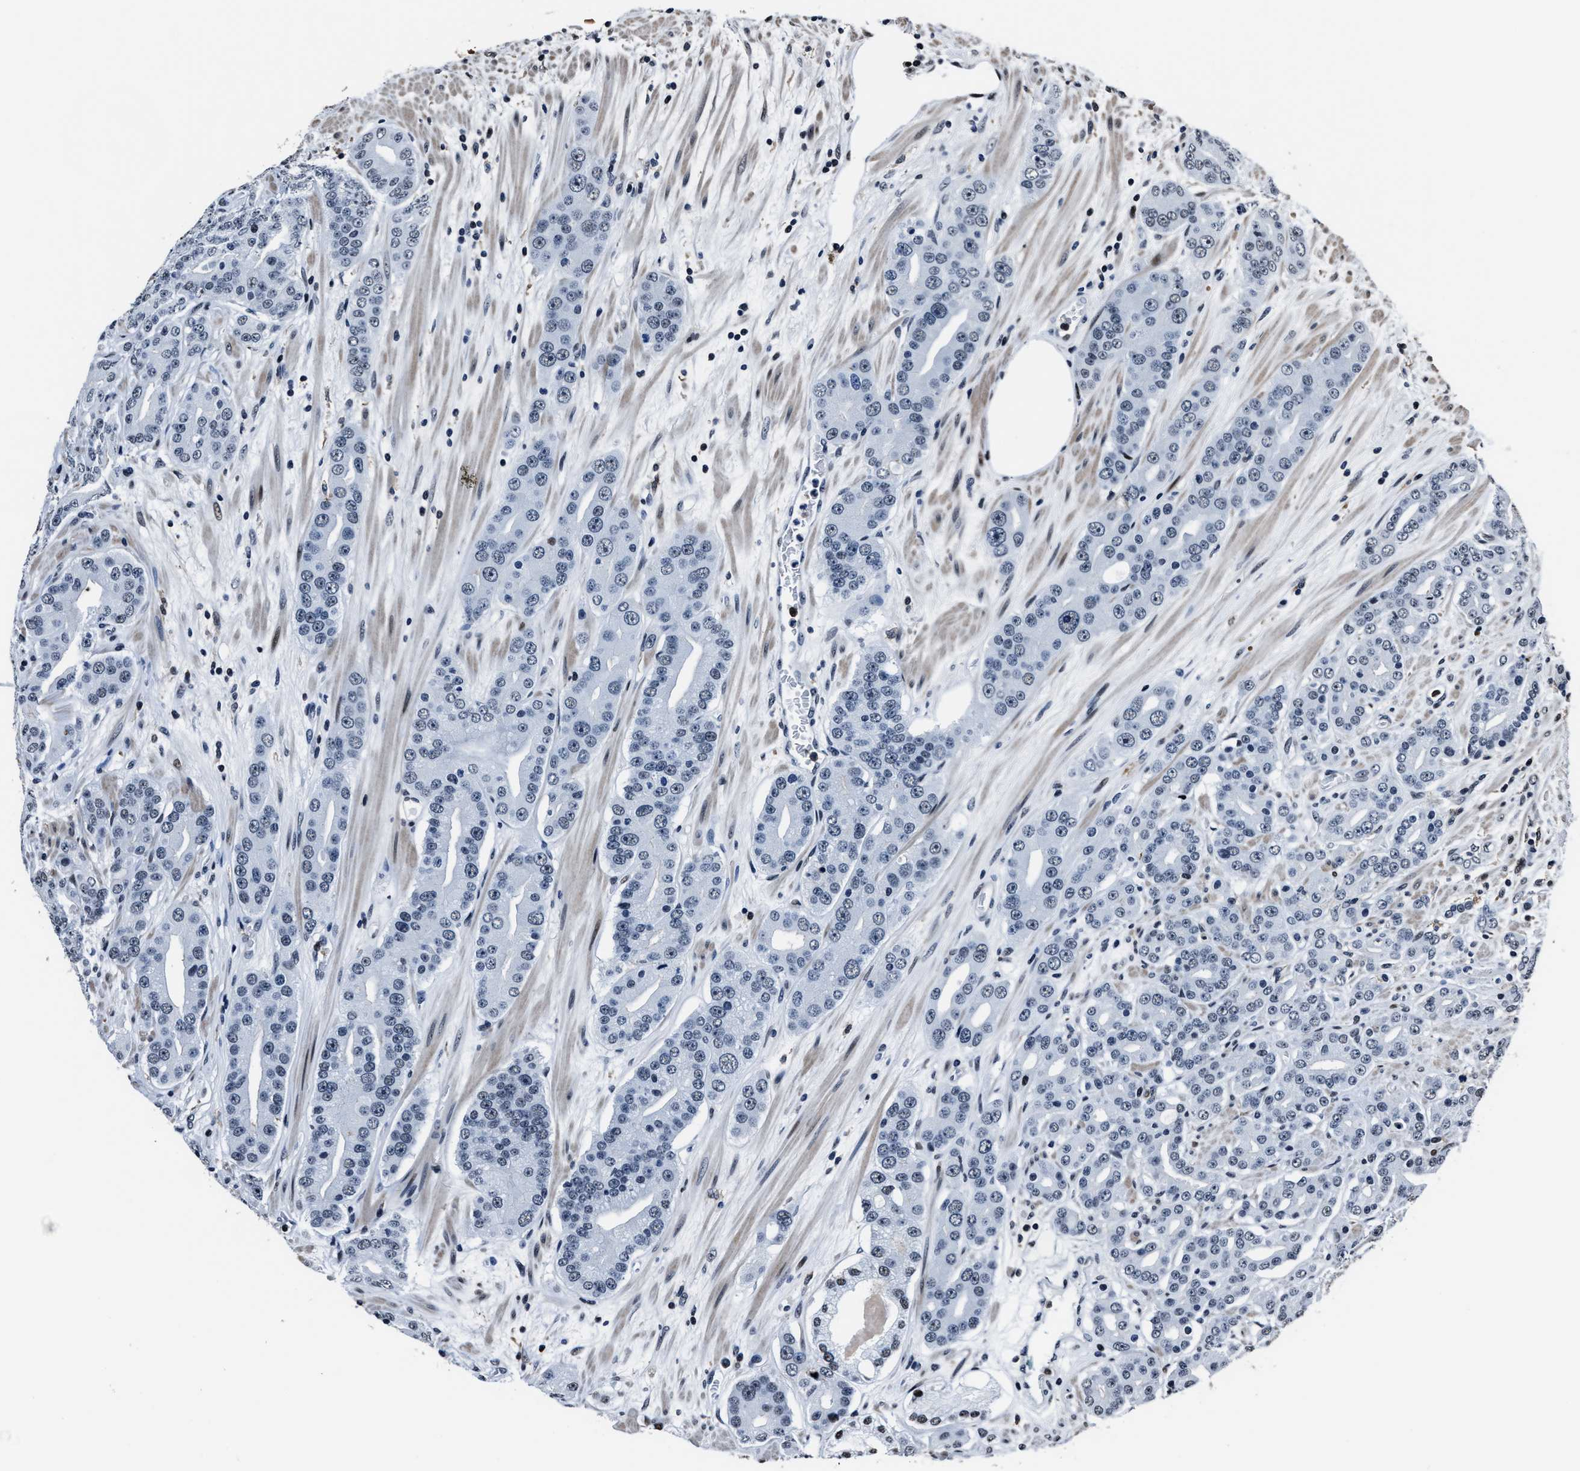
{"staining": {"intensity": "negative", "quantity": "none", "location": "none"}, "tissue": "prostate cancer", "cell_type": "Tumor cells", "image_type": "cancer", "snomed": [{"axis": "morphology", "description": "Adenocarcinoma, High grade"}, {"axis": "topography", "description": "Prostate"}], "caption": "Immunohistochemical staining of prostate high-grade adenocarcinoma exhibits no significant positivity in tumor cells. (Immunohistochemistry, brightfield microscopy, high magnification).", "gene": "PPIE", "patient": {"sex": "male", "age": 71}}